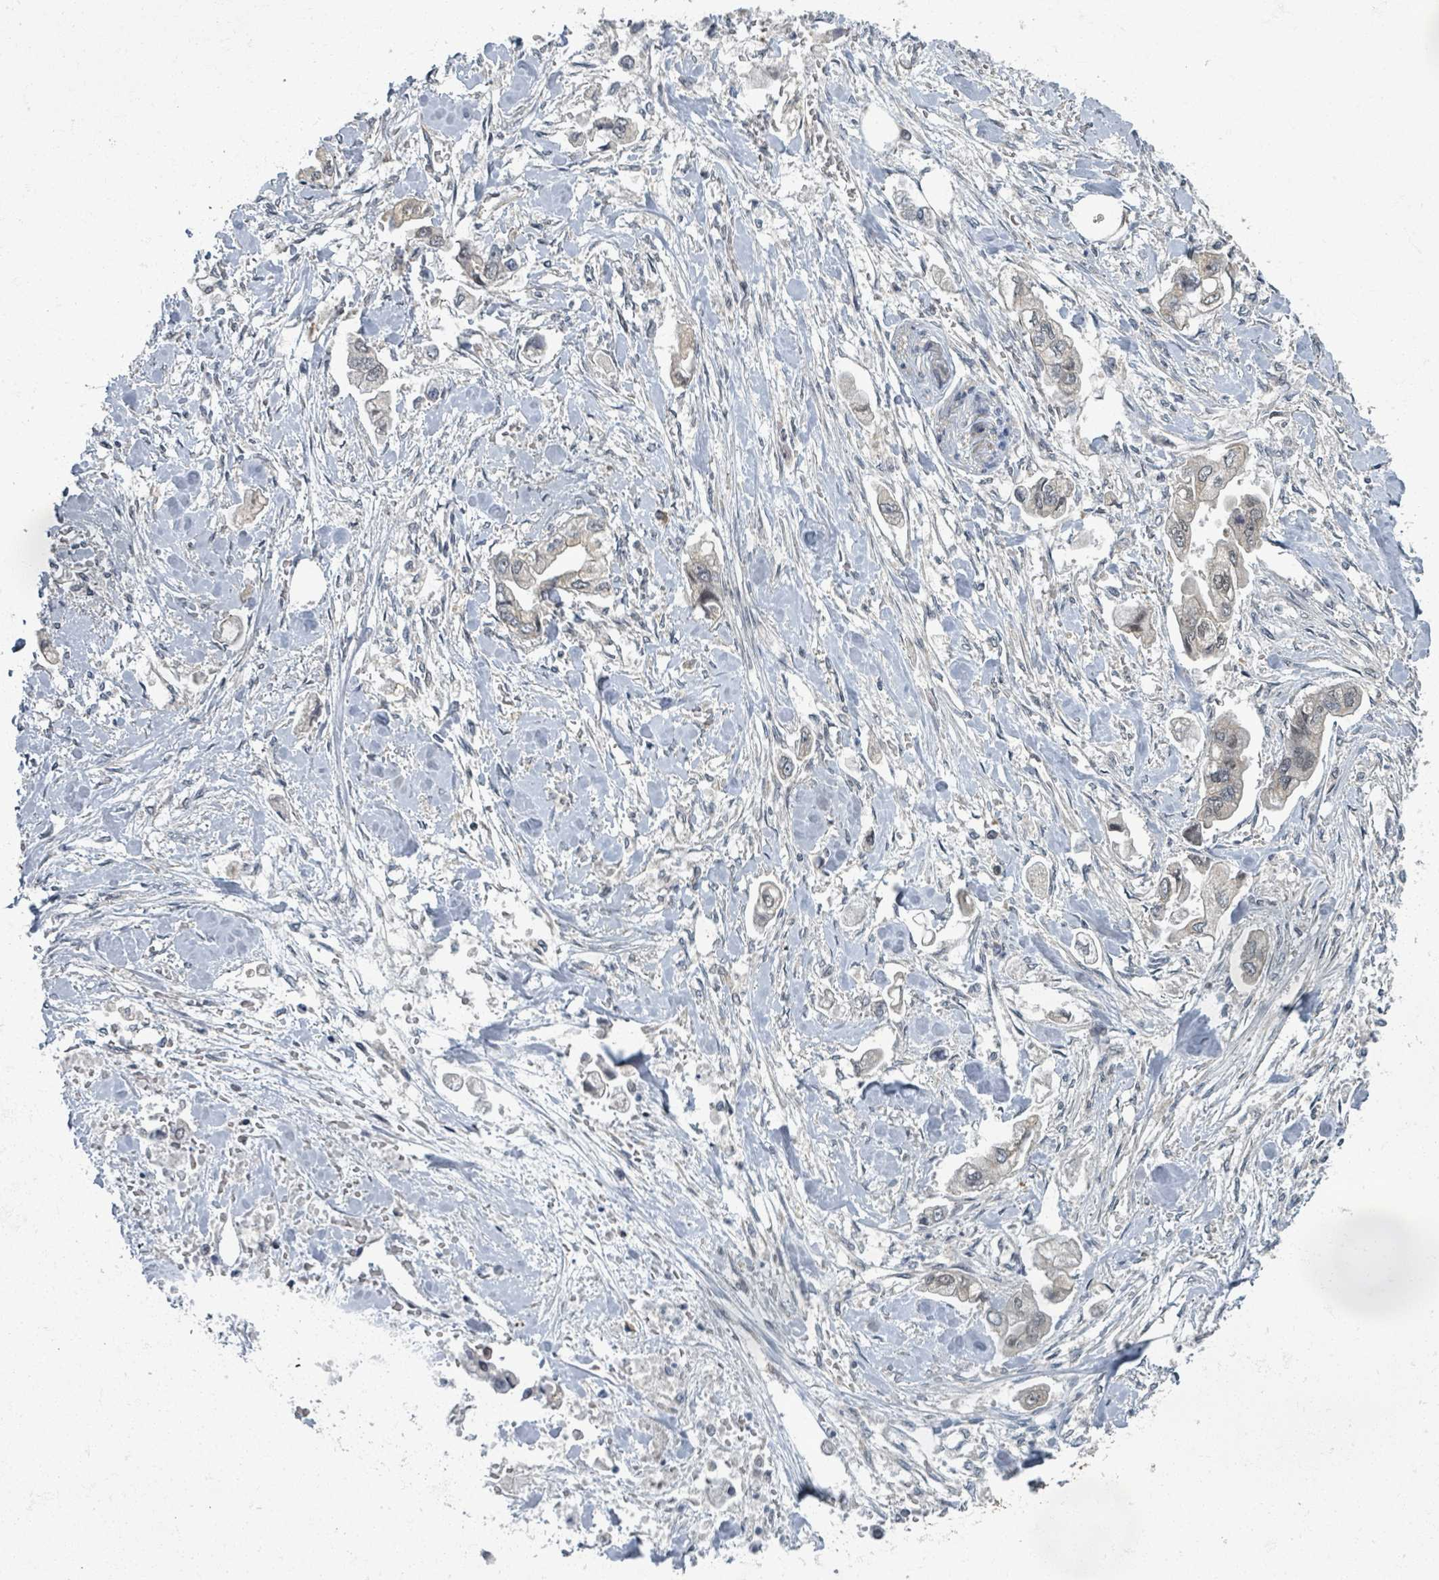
{"staining": {"intensity": "negative", "quantity": "none", "location": "none"}, "tissue": "stomach cancer", "cell_type": "Tumor cells", "image_type": "cancer", "snomed": [{"axis": "morphology", "description": "Adenocarcinoma, NOS"}, {"axis": "topography", "description": "Stomach"}], "caption": "An immunohistochemistry (IHC) histopathology image of stomach cancer (adenocarcinoma) is shown. There is no staining in tumor cells of stomach cancer (adenocarcinoma).", "gene": "INTS15", "patient": {"sex": "male", "age": 62}}